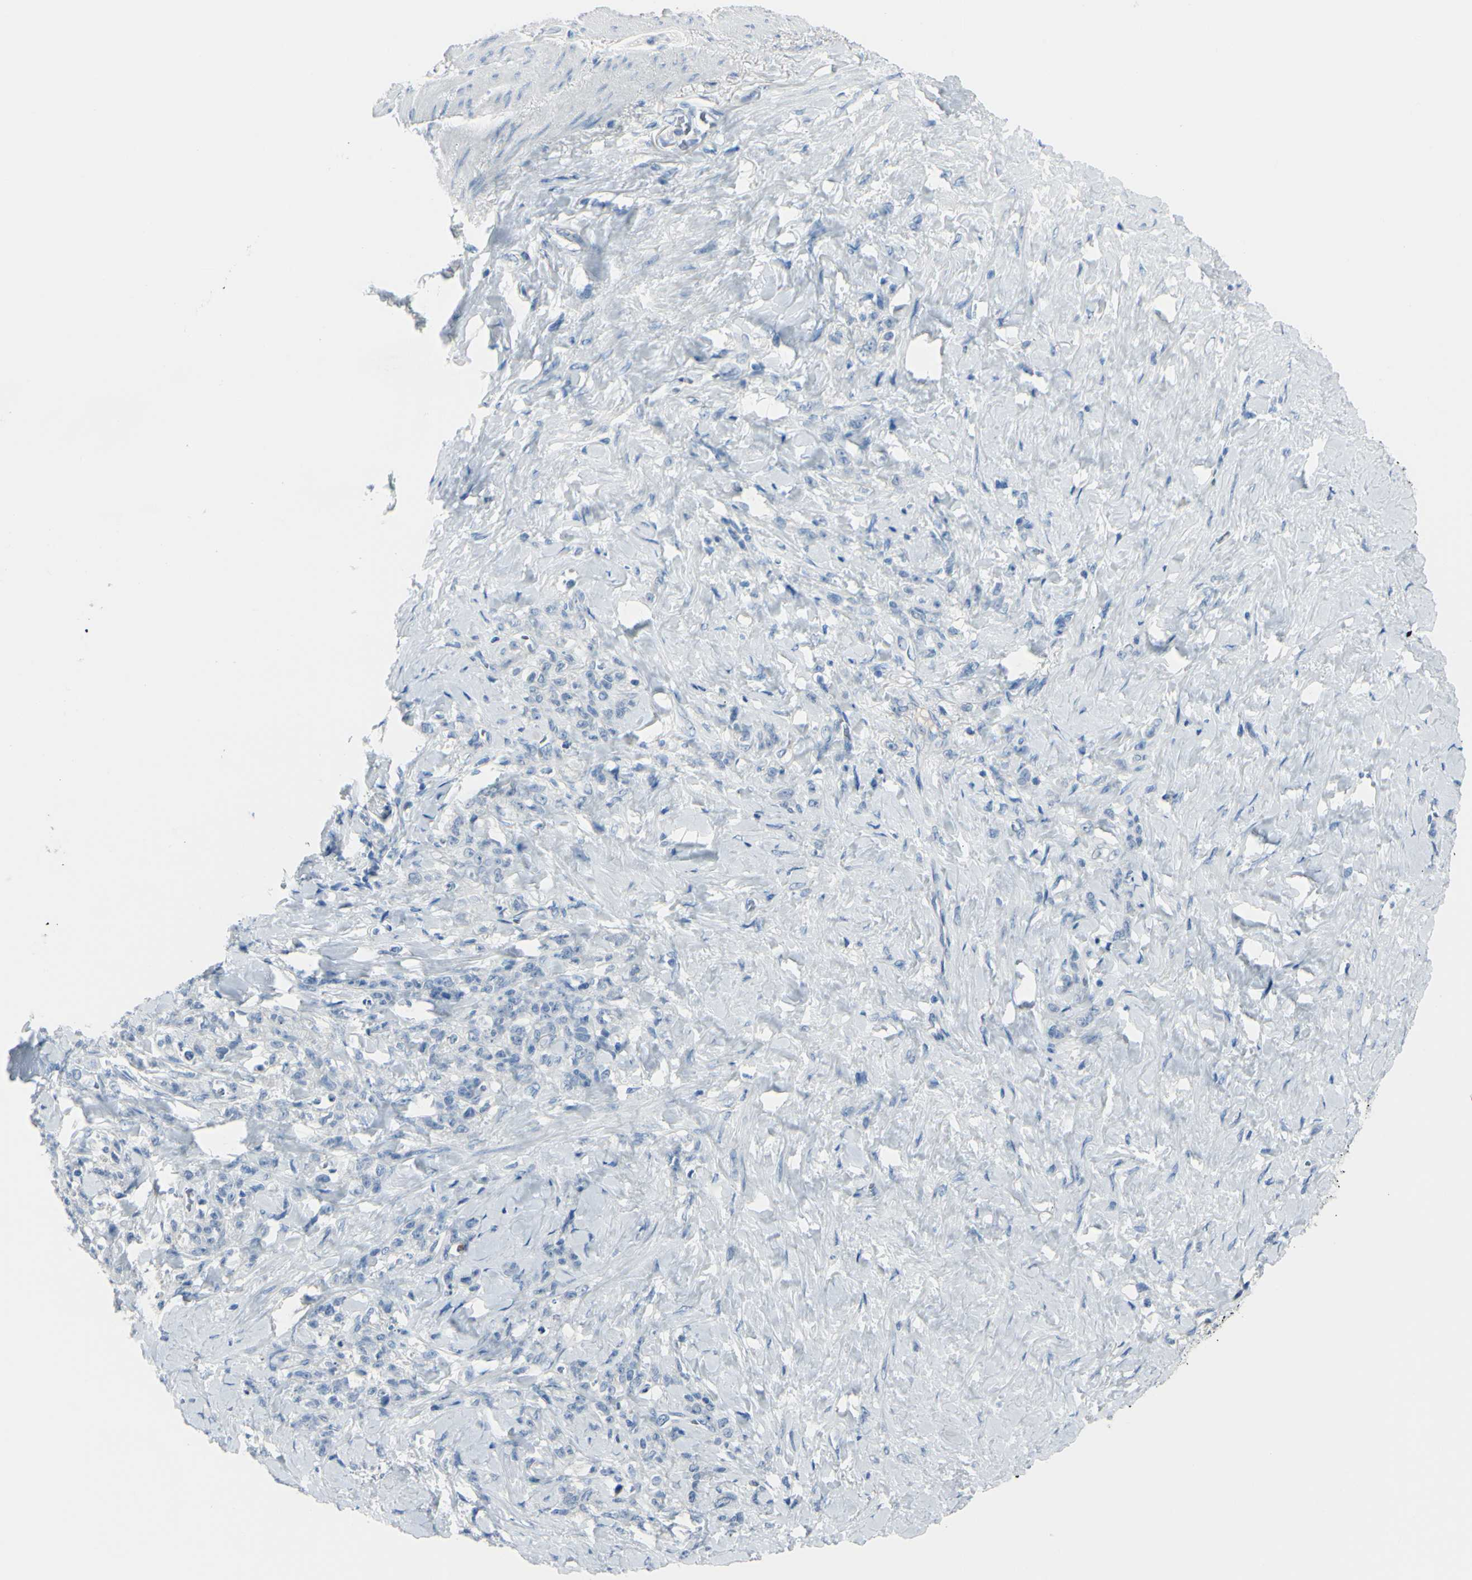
{"staining": {"intensity": "negative", "quantity": "none", "location": "none"}, "tissue": "stomach cancer", "cell_type": "Tumor cells", "image_type": "cancer", "snomed": [{"axis": "morphology", "description": "Adenocarcinoma, NOS"}, {"axis": "topography", "description": "Stomach"}], "caption": "Micrograph shows no significant protein staining in tumor cells of adenocarcinoma (stomach).", "gene": "ZNF557", "patient": {"sex": "male", "age": 82}}